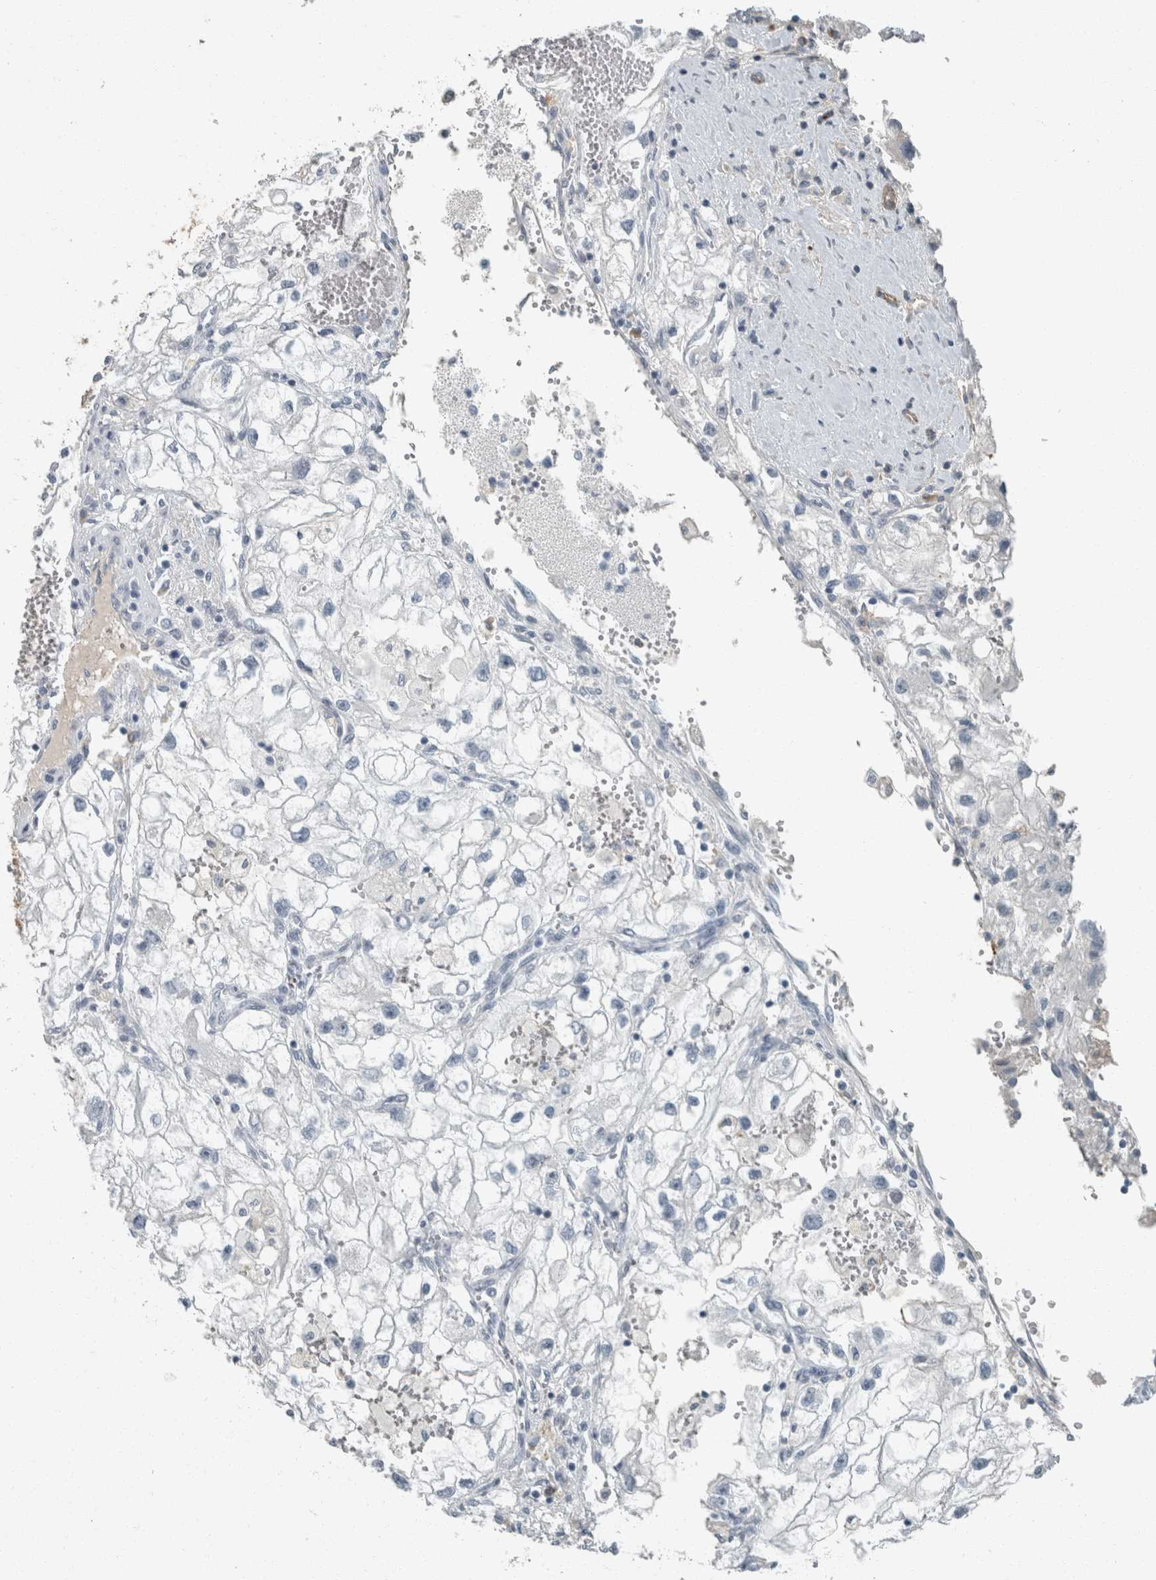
{"staining": {"intensity": "negative", "quantity": "none", "location": "none"}, "tissue": "renal cancer", "cell_type": "Tumor cells", "image_type": "cancer", "snomed": [{"axis": "morphology", "description": "Adenocarcinoma, NOS"}, {"axis": "topography", "description": "Kidney"}], "caption": "Renal cancer (adenocarcinoma) was stained to show a protein in brown. There is no significant positivity in tumor cells.", "gene": "CHL1", "patient": {"sex": "female", "age": 70}}